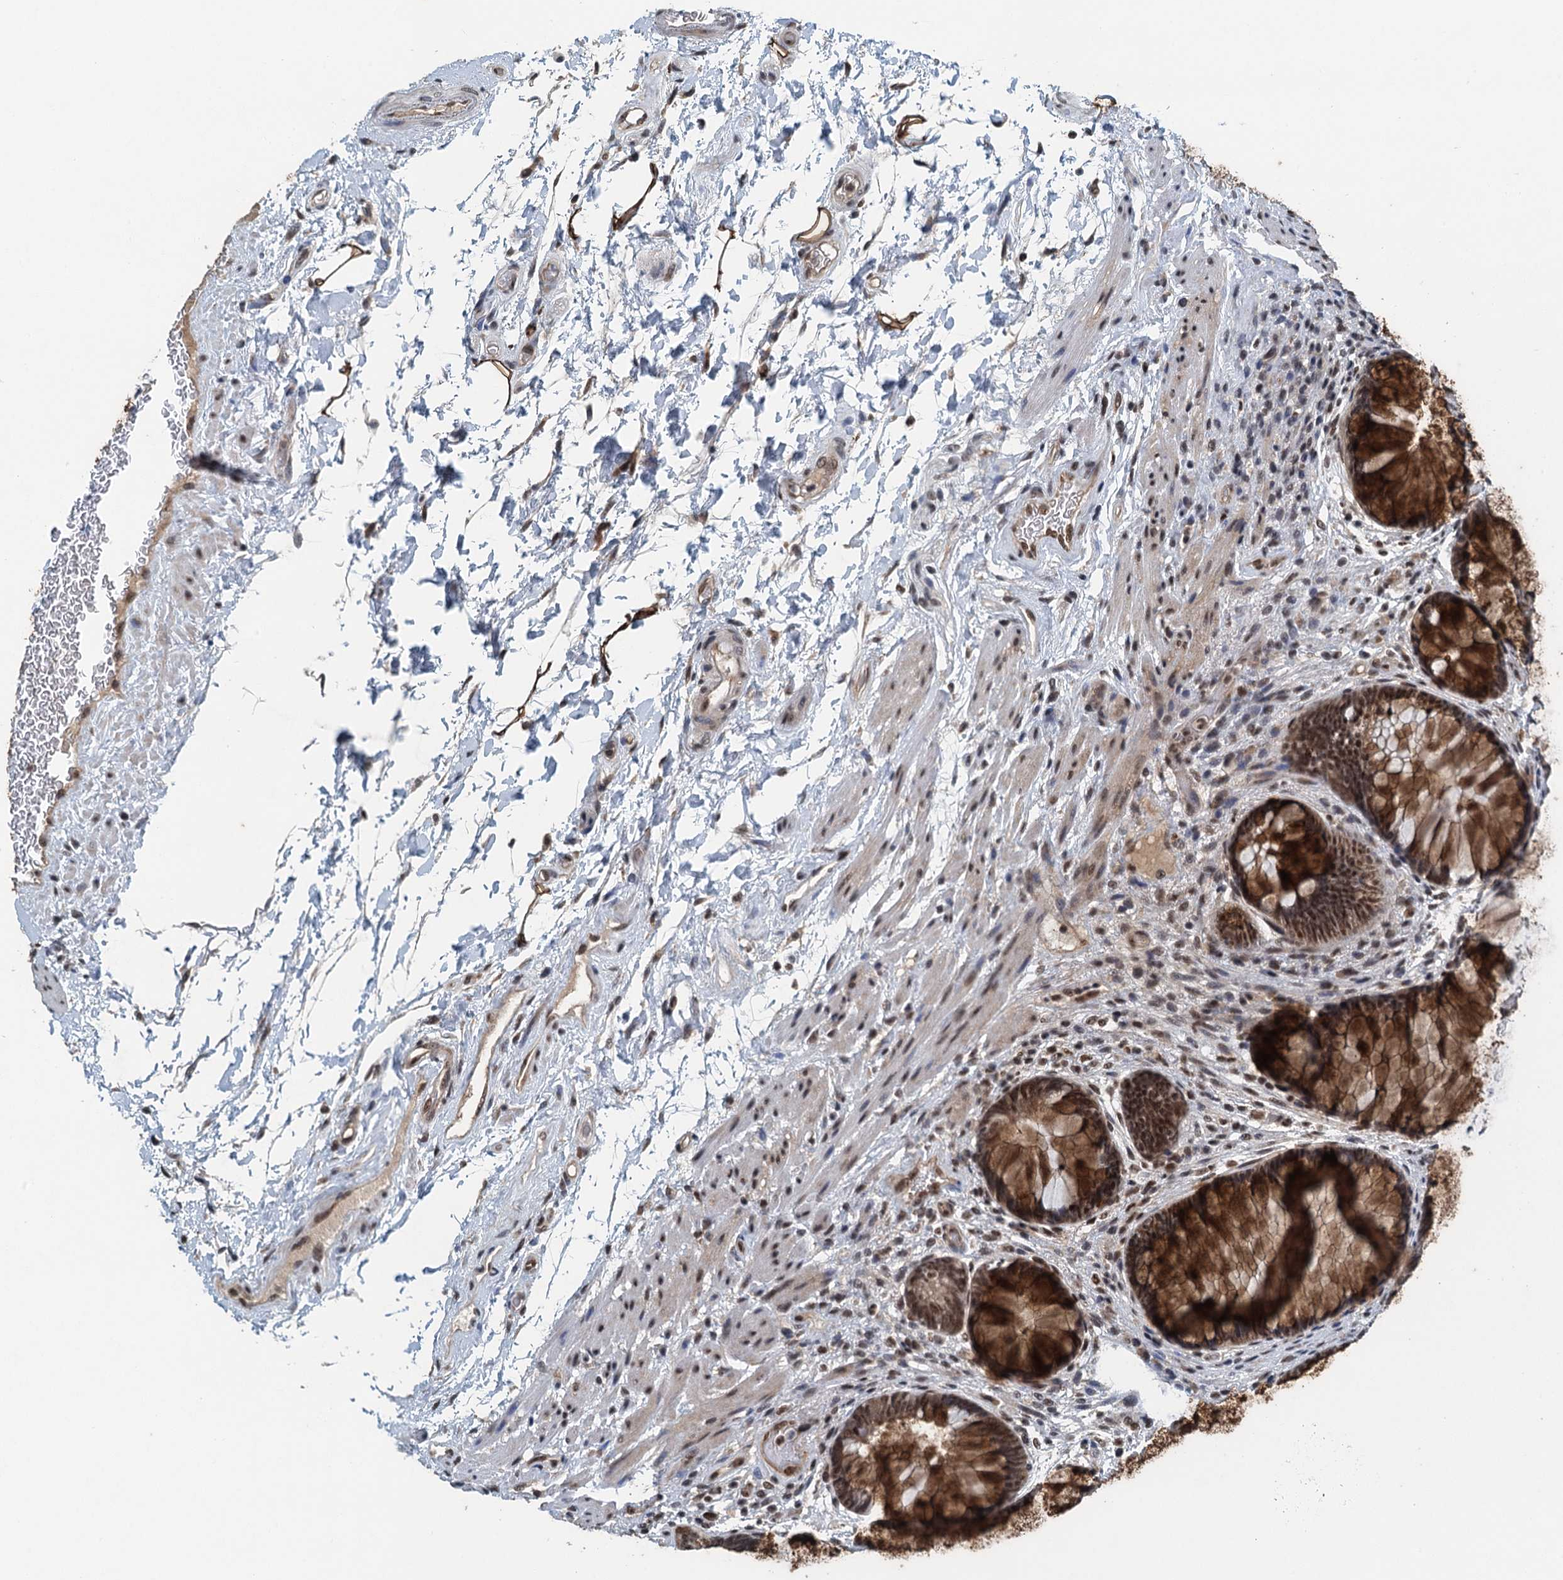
{"staining": {"intensity": "strong", "quantity": ">75%", "location": "cytoplasmic/membranous,nuclear"}, "tissue": "rectum", "cell_type": "Glandular cells", "image_type": "normal", "snomed": [{"axis": "morphology", "description": "Normal tissue, NOS"}, {"axis": "topography", "description": "Rectum"}], "caption": "A histopathology image of human rectum stained for a protein demonstrates strong cytoplasmic/membranous,nuclear brown staining in glandular cells.", "gene": "MTA3", "patient": {"sex": "male", "age": 51}}